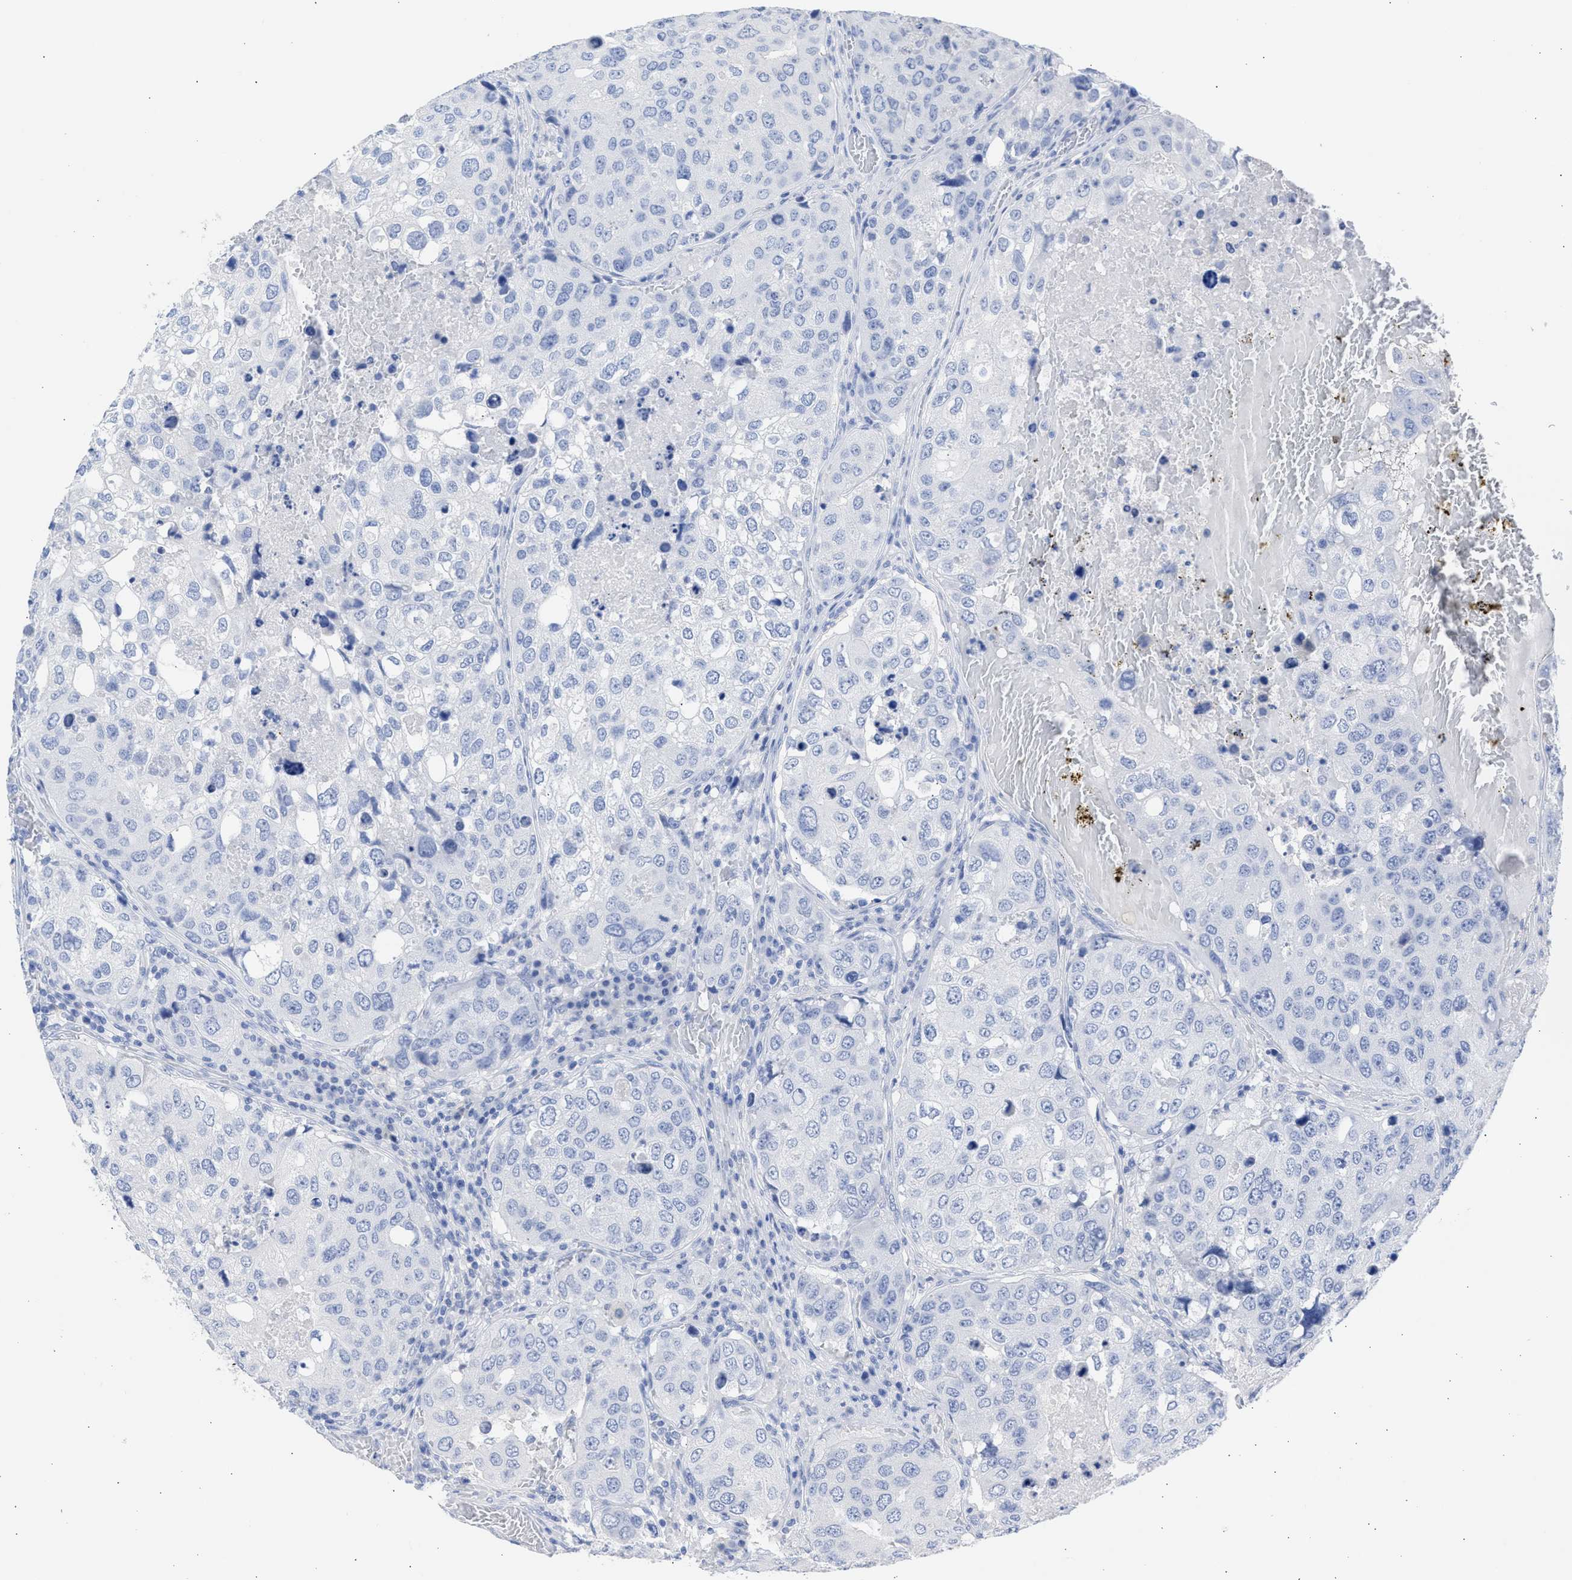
{"staining": {"intensity": "negative", "quantity": "none", "location": "none"}, "tissue": "urothelial cancer", "cell_type": "Tumor cells", "image_type": "cancer", "snomed": [{"axis": "morphology", "description": "Urothelial carcinoma, High grade"}, {"axis": "topography", "description": "Lymph node"}, {"axis": "topography", "description": "Urinary bladder"}], "caption": "Tumor cells are negative for brown protein staining in urothelial cancer.", "gene": "NCAM1", "patient": {"sex": "male", "age": 51}}